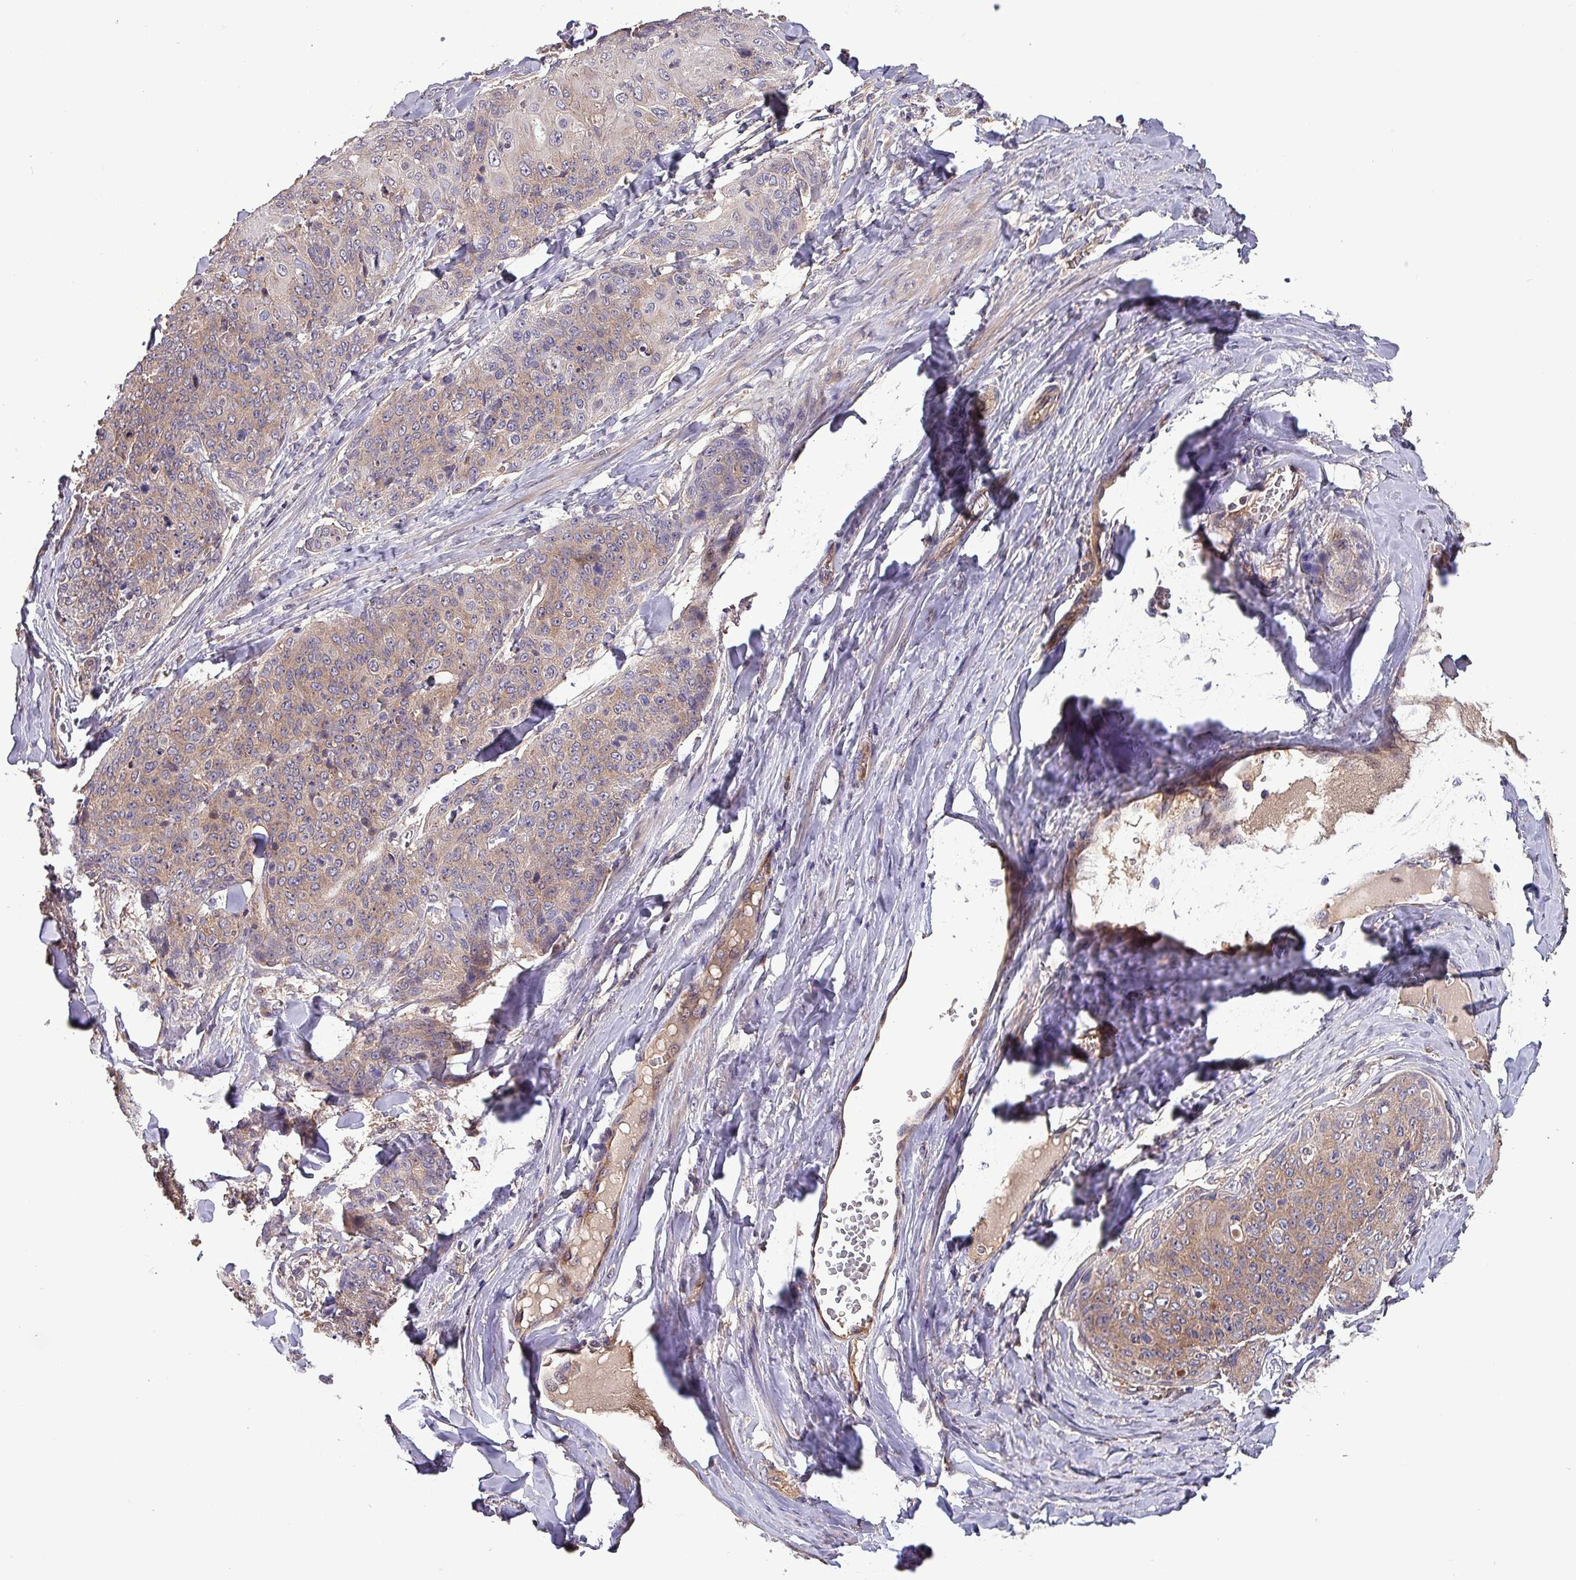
{"staining": {"intensity": "weak", "quantity": ">75%", "location": "cytoplasmic/membranous"}, "tissue": "skin cancer", "cell_type": "Tumor cells", "image_type": "cancer", "snomed": [{"axis": "morphology", "description": "Squamous cell carcinoma, NOS"}, {"axis": "topography", "description": "Skin"}, {"axis": "topography", "description": "Vulva"}], "caption": "An image showing weak cytoplasmic/membranous expression in approximately >75% of tumor cells in skin squamous cell carcinoma, as visualized by brown immunohistochemical staining.", "gene": "PAFAH1B2", "patient": {"sex": "female", "age": 85}}